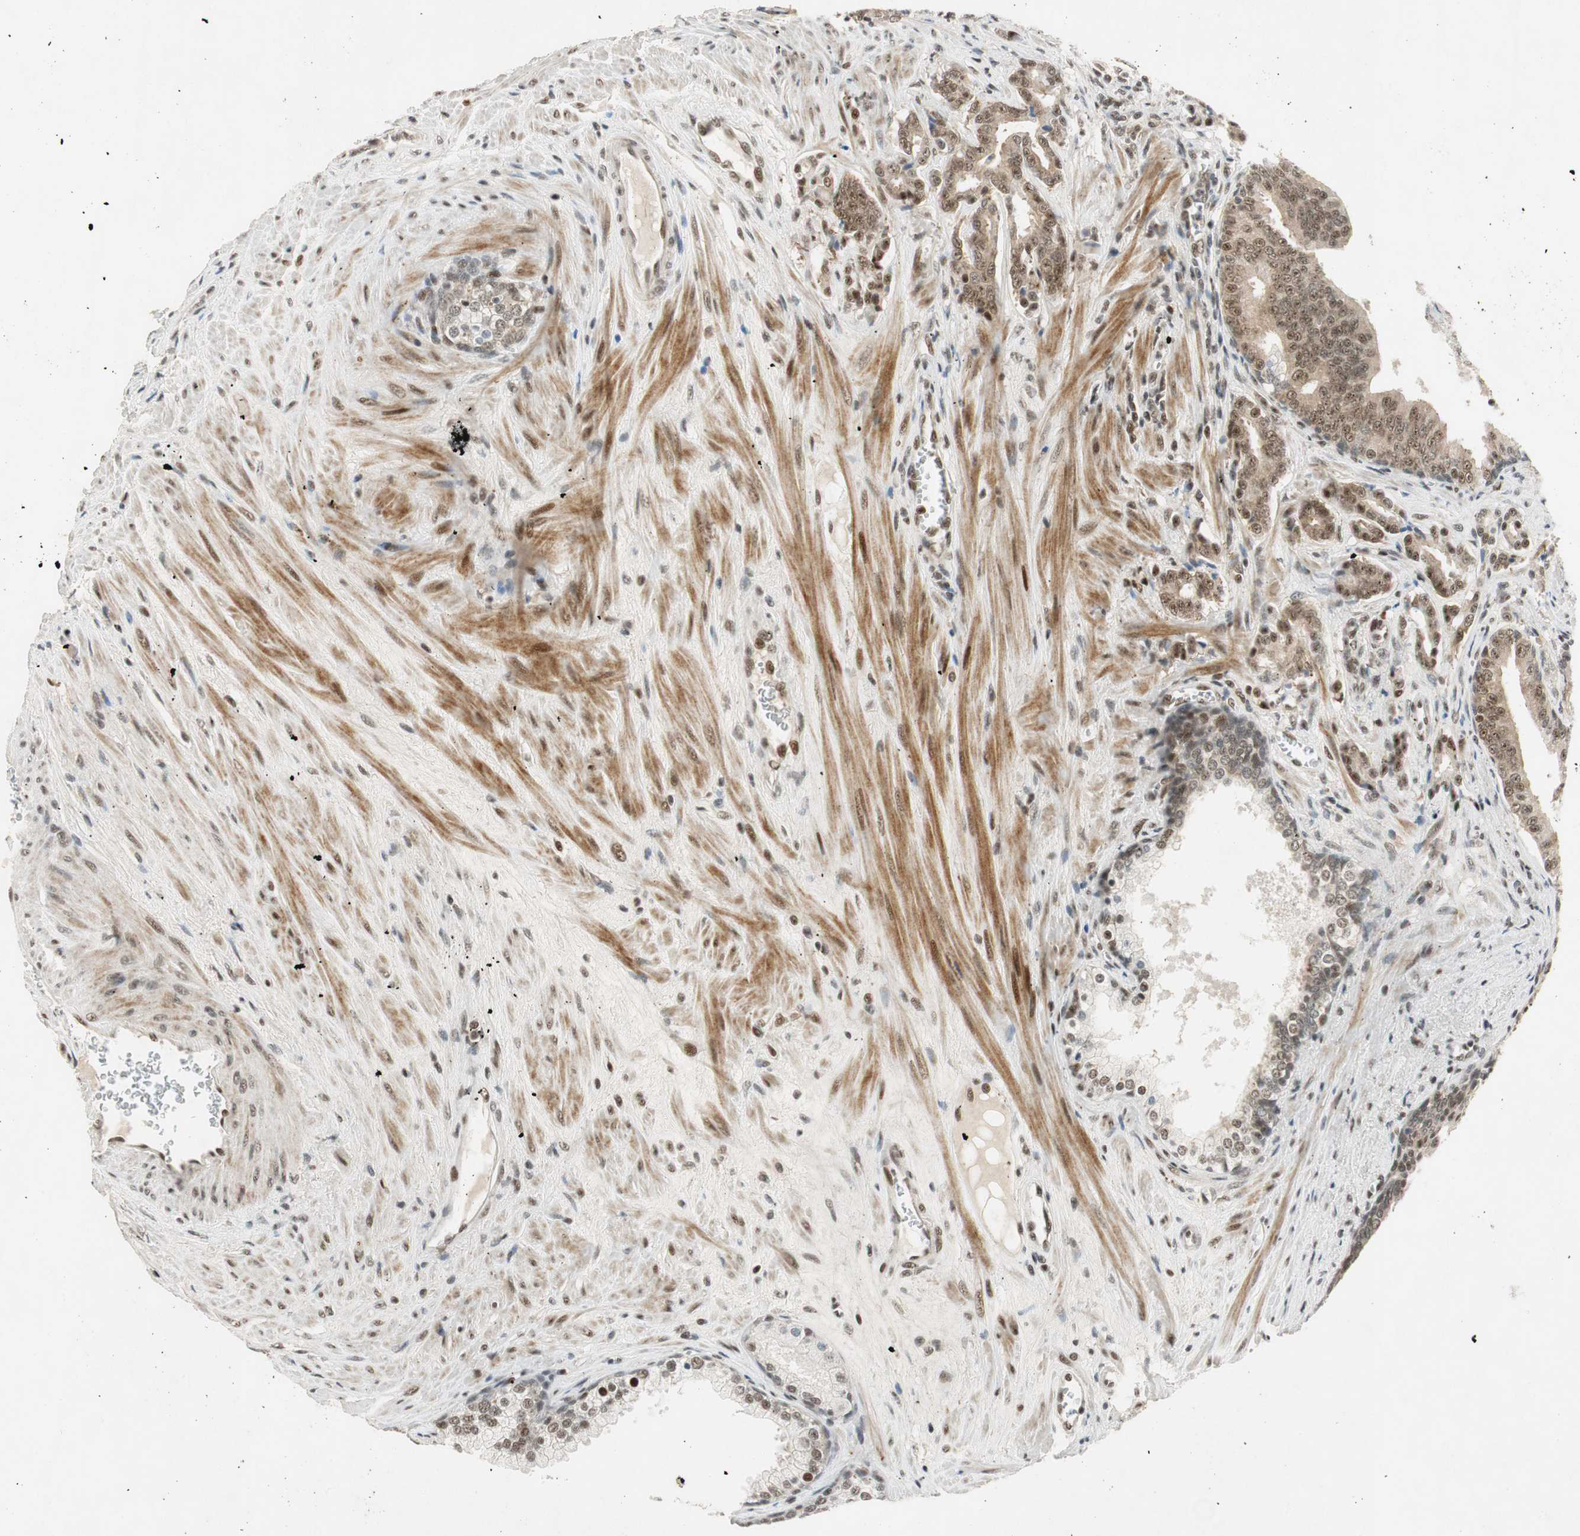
{"staining": {"intensity": "moderate", "quantity": ">75%", "location": "nuclear"}, "tissue": "prostate cancer", "cell_type": "Tumor cells", "image_type": "cancer", "snomed": [{"axis": "morphology", "description": "Adenocarcinoma, Low grade"}, {"axis": "topography", "description": "Prostate"}], "caption": "There is medium levels of moderate nuclear expression in tumor cells of prostate cancer, as demonstrated by immunohistochemical staining (brown color).", "gene": "NCBP3", "patient": {"sex": "male", "age": 58}}